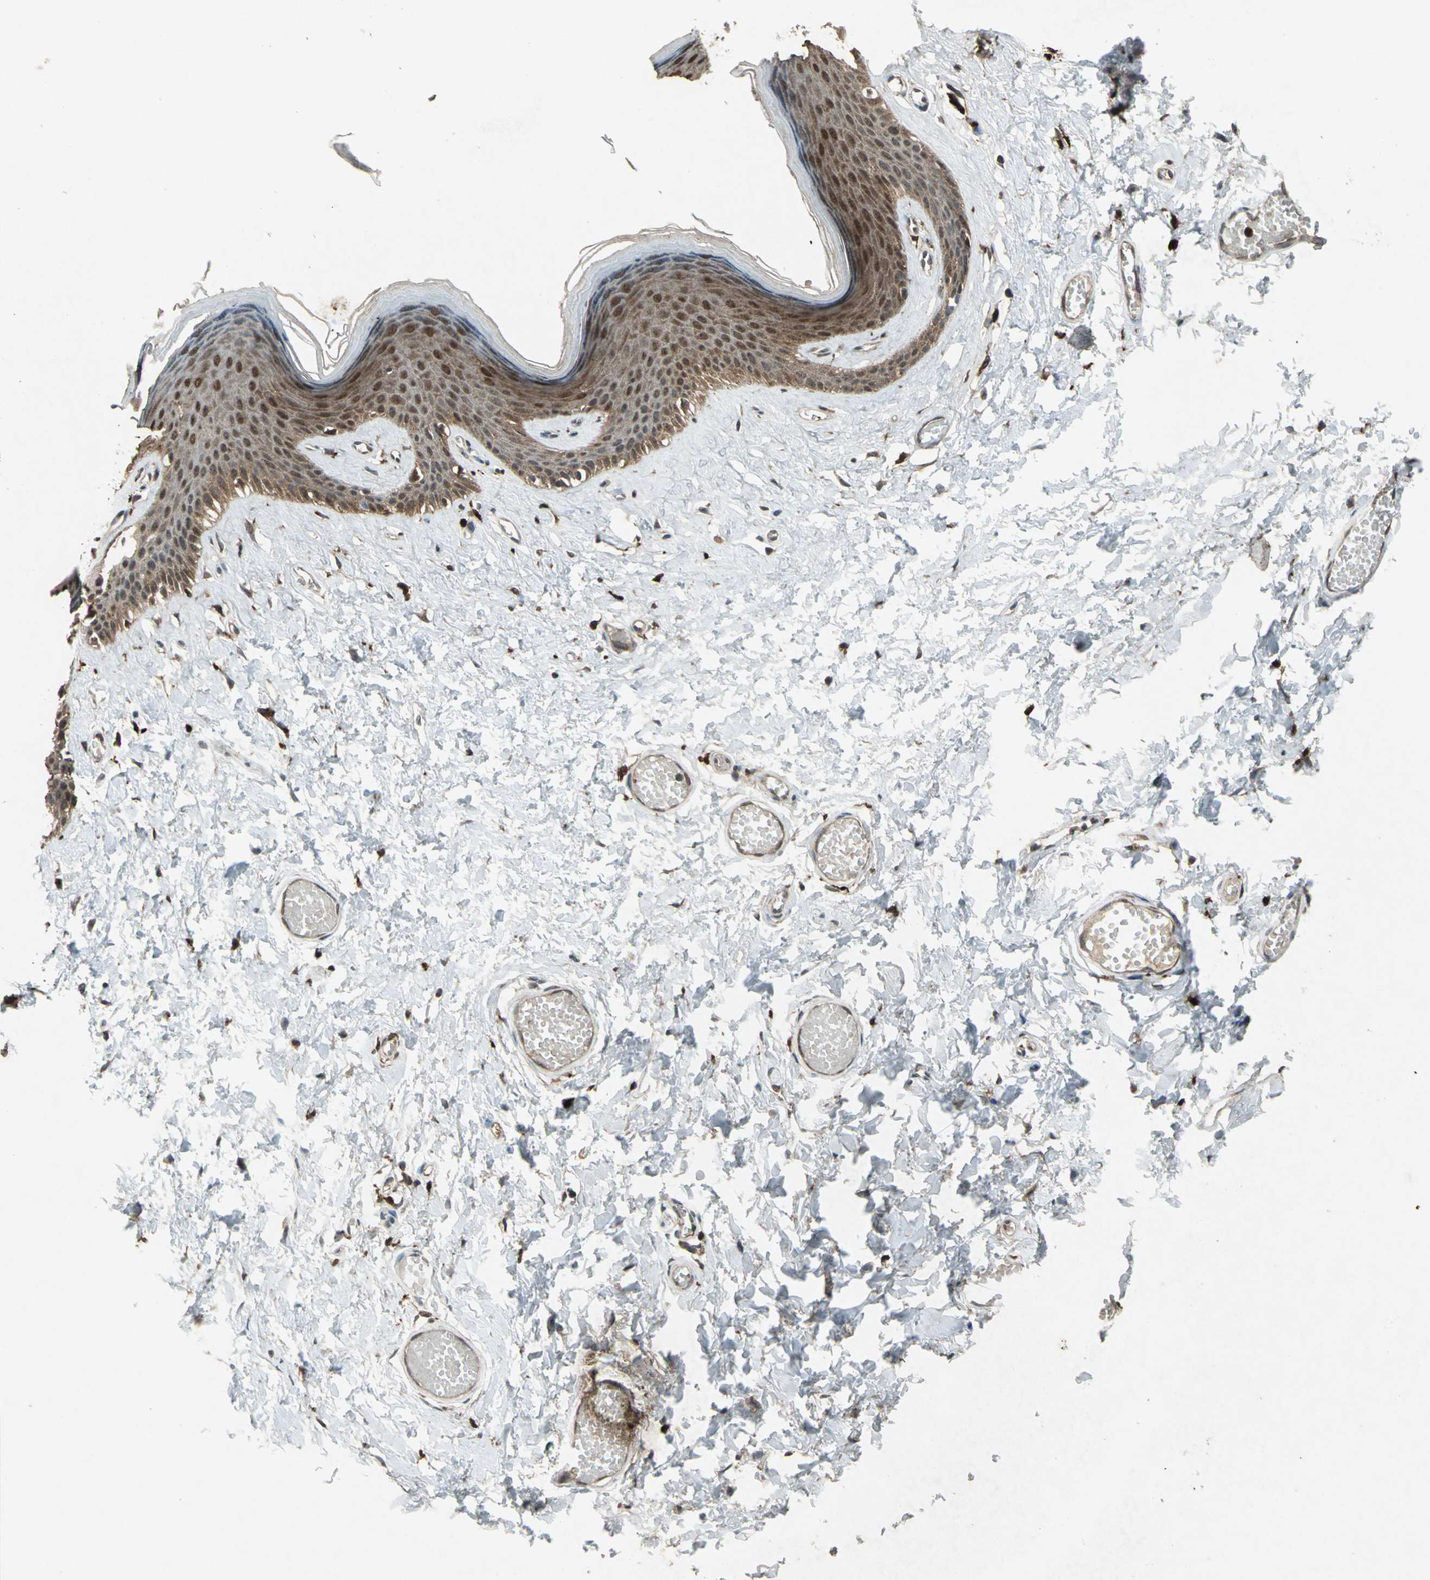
{"staining": {"intensity": "moderate", "quantity": ">75%", "location": "cytoplasmic/membranous,nuclear"}, "tissue": "skin", "cell_type": "Epidermal cells", "image_type": "normal", "snomed": [{"axis": "morphology", "description": "Normal tissue, NOS"}, {"axis": "morphology", "description": "Inflammation, NOS"}, {"axis": "topography", "description": "Vulva"}], "caption": "Normal skin demonstrates moderate cytoplasmic/membranous,nuclear expression in about >75% of epidermal cells.", "gene": "PYCARD", "patient": {"sex": "female", "age": 84}}